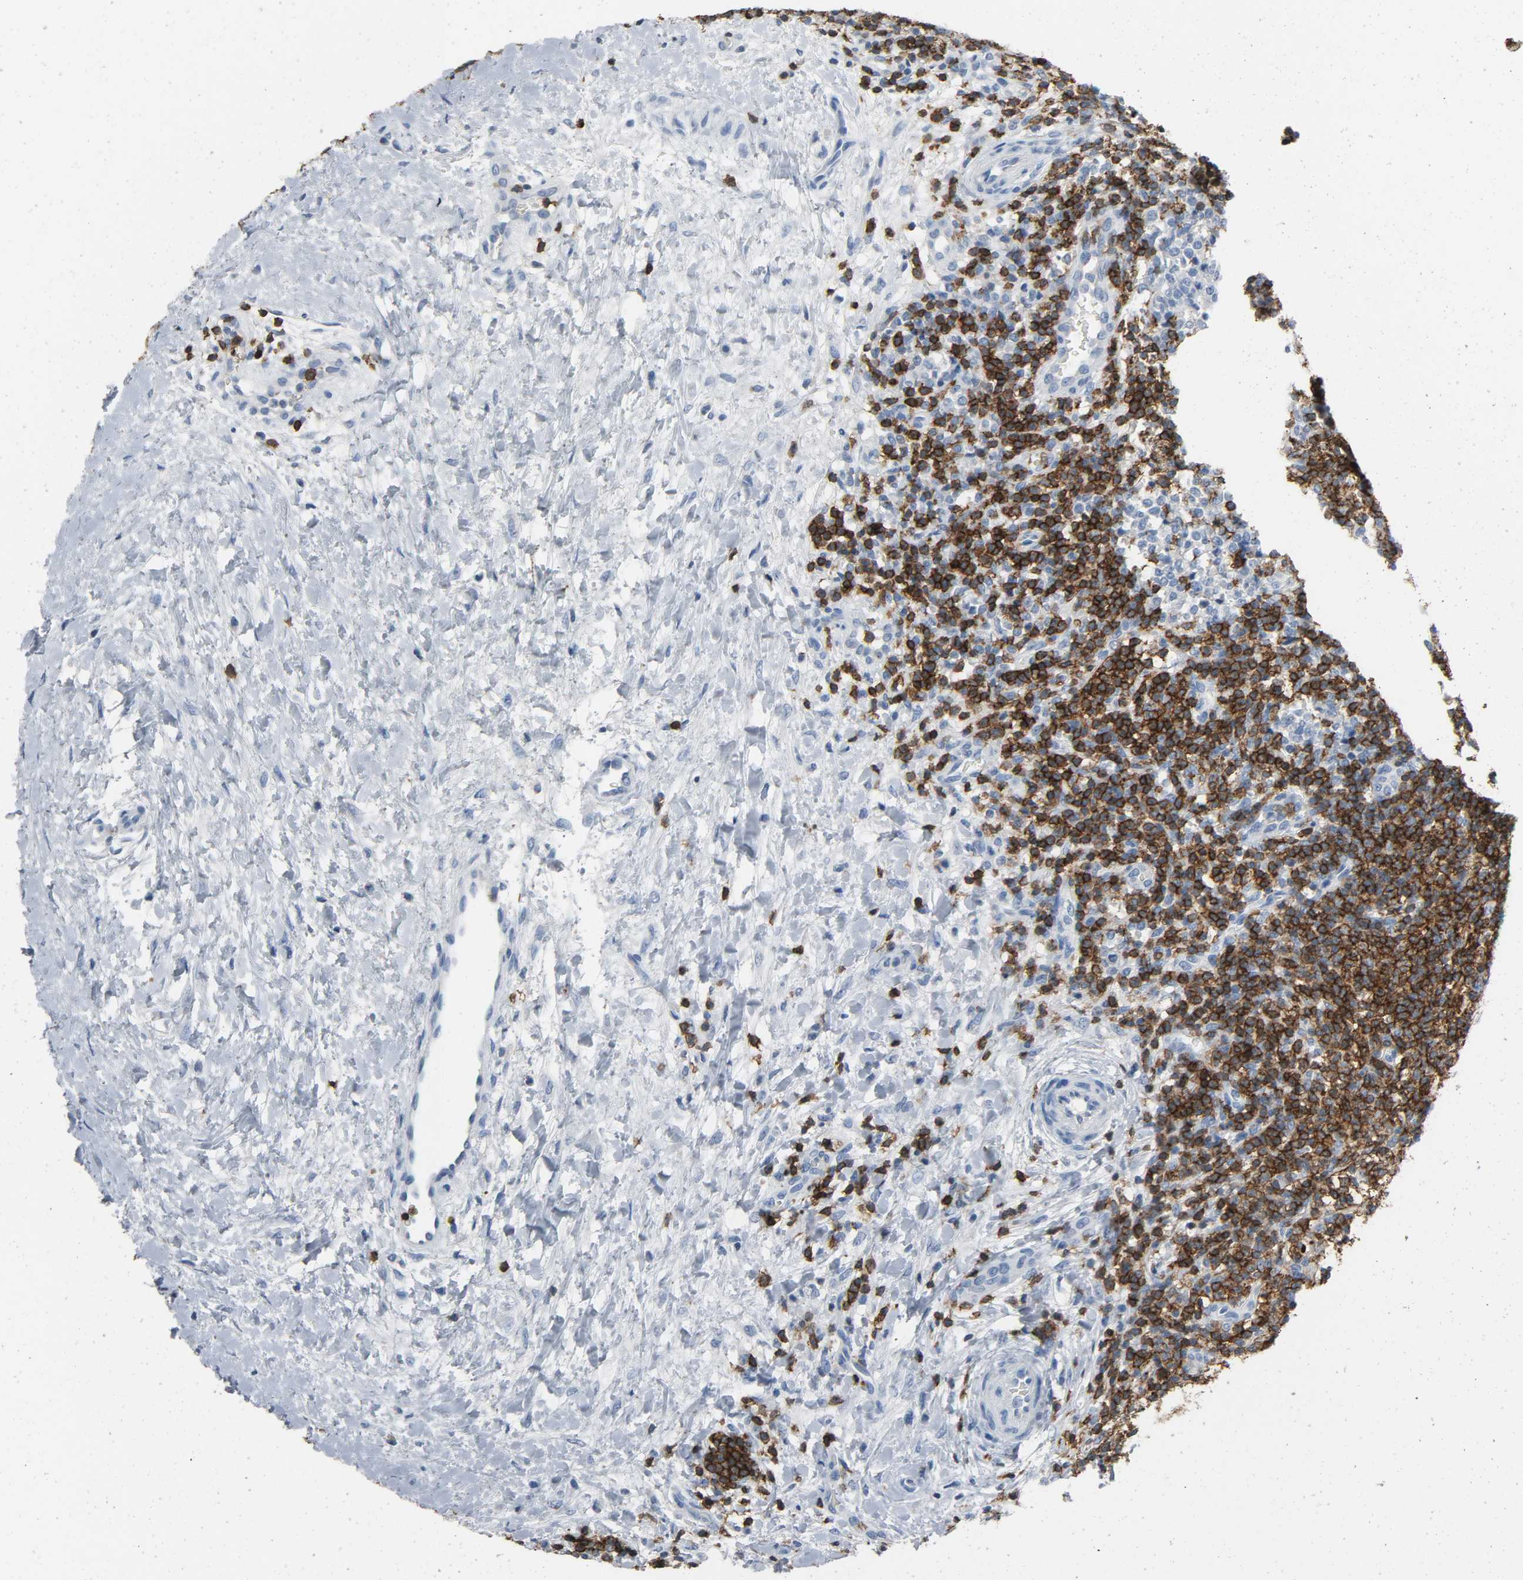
{"staining": {"intensity": "strong", "quantity": ">75%", "location": "cytoplasmic/membranous"}, "tissue": "lymphoma", "cell_type": "Tumor cells", "image_type": "cancer", "snomed": [{"axis": "morphology", "description": "Malignant lymphoma, non-Hodgkin's type, Low grade"}, {"axis": "topography", "description": "Lymph node"}], "caption": "A histopathology image of low-grade malignant lymphoma, non-Hodgkin's type stained for a protein displays strong cytoplasmic/membranous brown staining in tumor cells.", "gene": "LCK", "patient": {"sex": "female", "age": 76}}